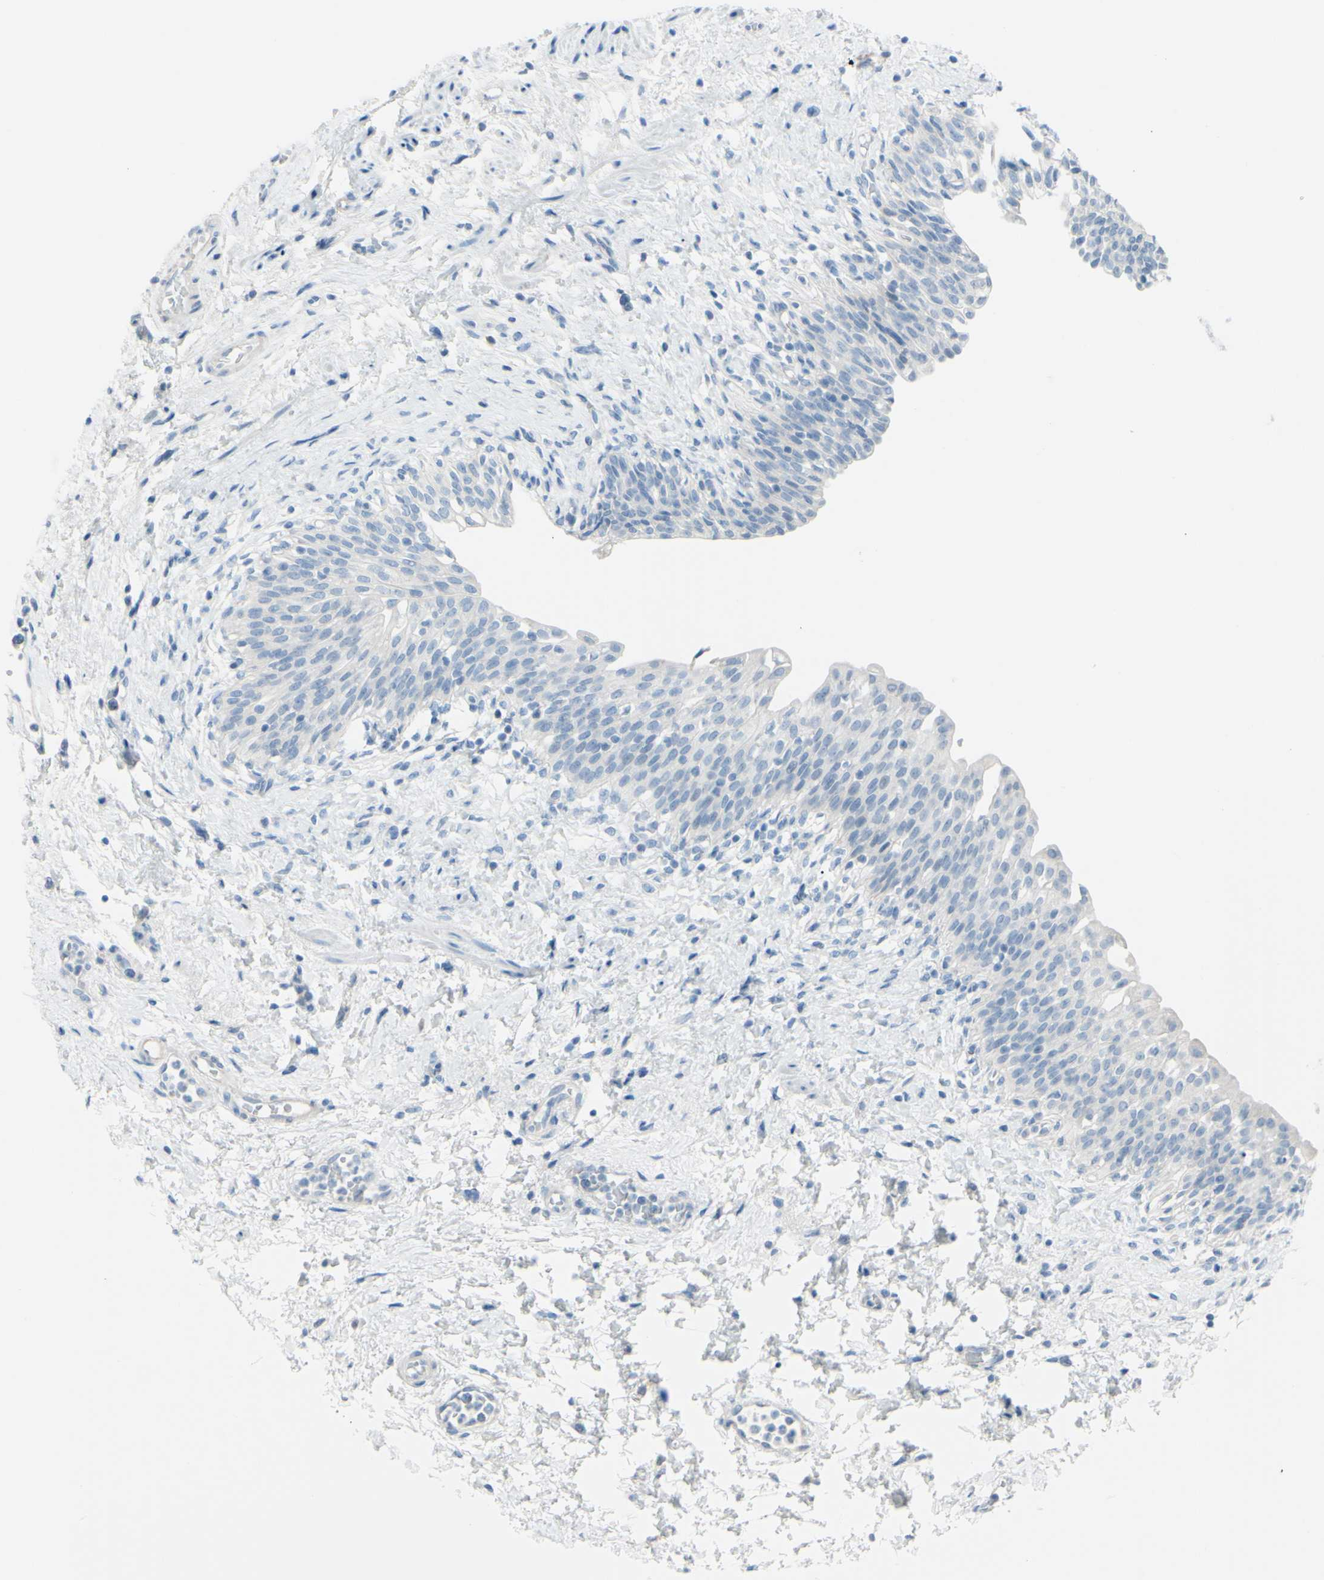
{"staining": {"intensity": "negative", "quantity": "none", "location": "none"}, "tissue": "urinary bladder", "cell_type": "Urothelial cells", "image_type": "normal", "snomed": [{"axis": "morphology", "description": "Normal tissue, NOS"}, {"axis": "topography", "description": "Urinary bladder"}], "caption": "Immunohistochemistry (IHC) of benign human urinary bladder demonstrates no positivity in urothelial cells.", "gene": "TFPI2", "patient": {"sex": "male", "age": 55}}